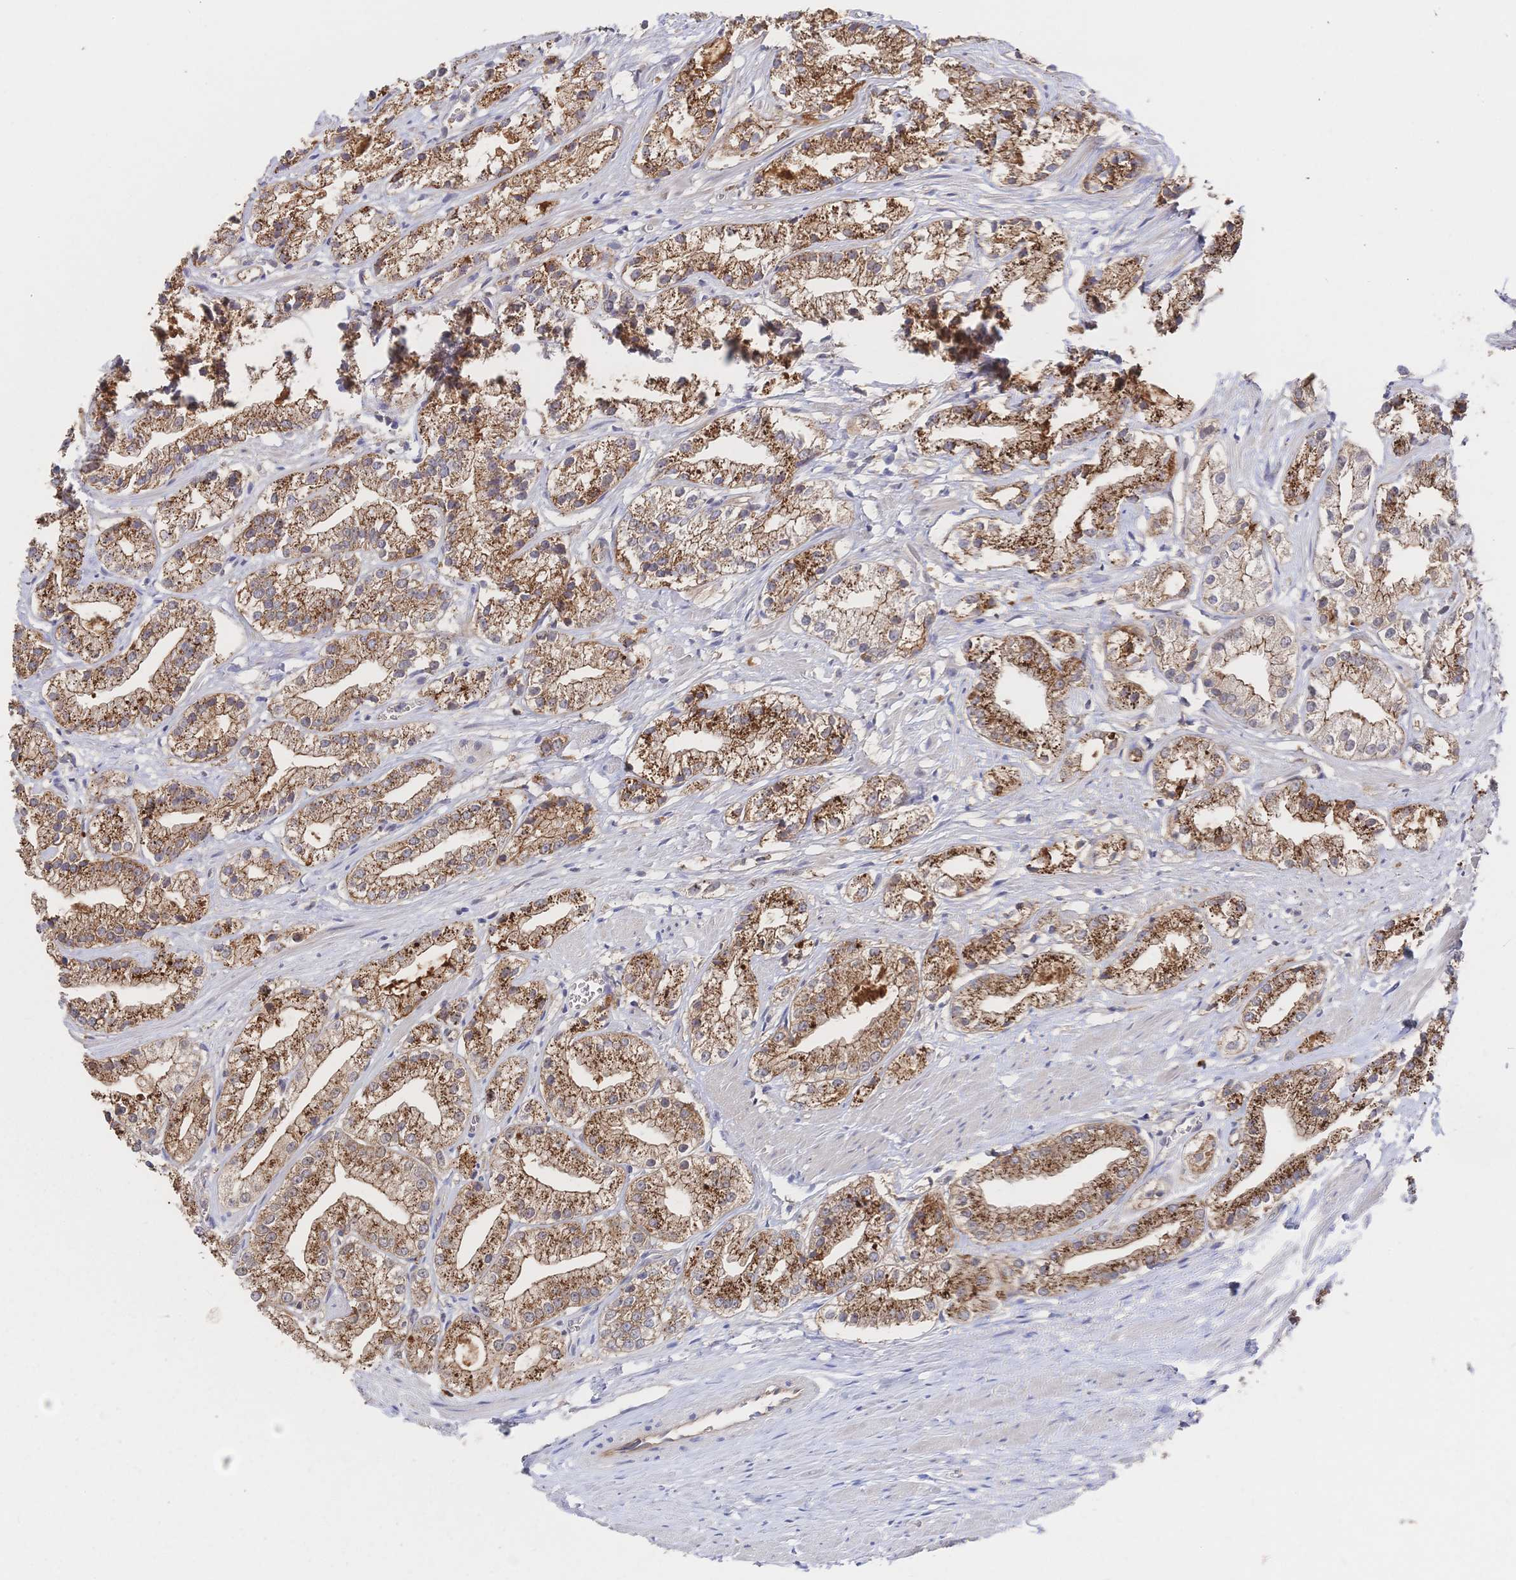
{"staining": {"intensity": "moderate", "quantity": ">75%", "location": "cytoplasmic/membranous"}, "tissue": "prostate cancer", "cell_type": "Tumor cells", "image_type": "cancer", "snomed": [{"axis": "morphology", "description": "Adenocarcinoma, Low grade"}, {"axis": "topography", "description": "Prostate"}], "caption": "Human prostate adenocarcinoma (low-grade) stained with a protein marker shows moderate staining in tumor cells.", "gene": "F11R", "patient": {"sex": "male", "age": 69}}